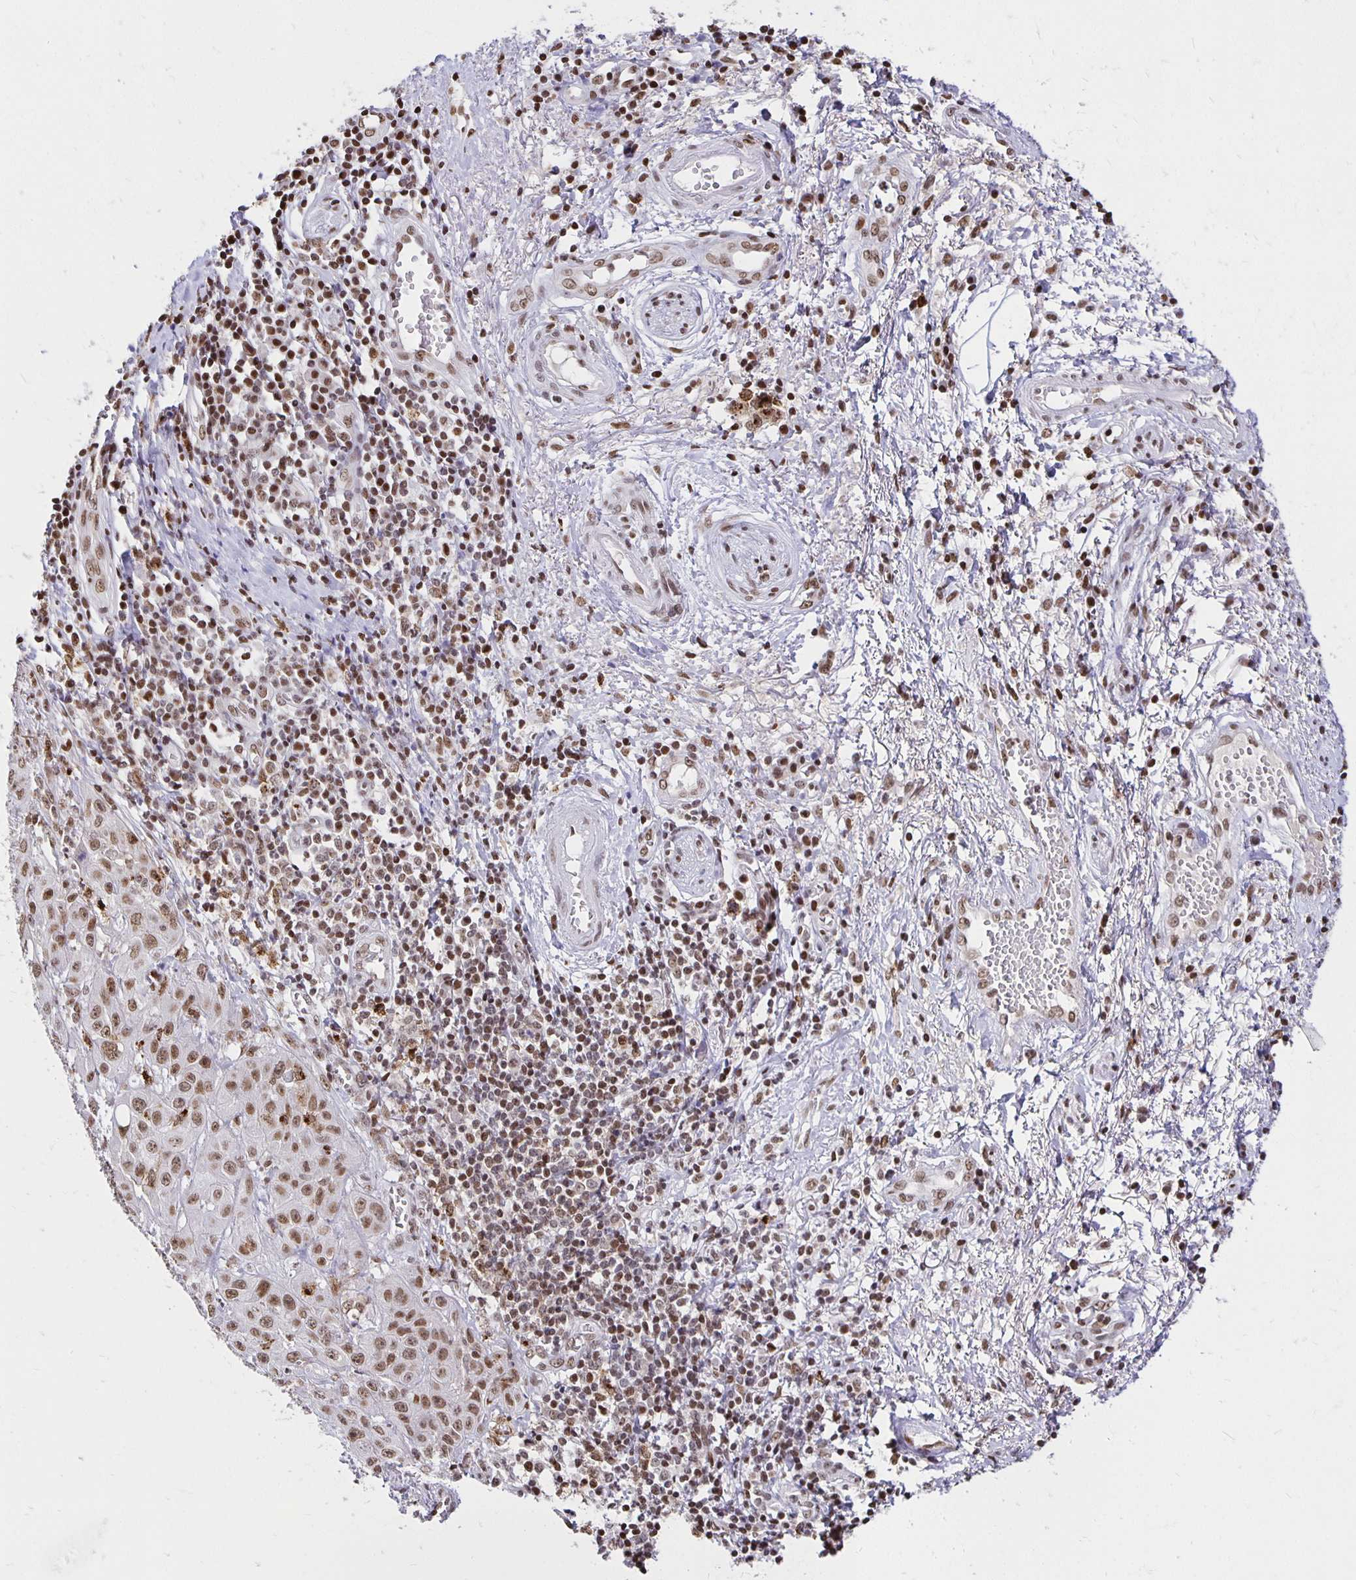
{"staining": {"intensity": "moderate", "quantity": ">75%", "location": "nuclear"}, "tissue": "skin cancer", "cell_type": "Tumor cells", "image_type": "cancer", "snomed": [{"axis": "morphology", "description": "Squamous cell carcinoma, NOS"}, {"axis": "topography", "description": "Skin"}, {"axis": "topography", "description": "Vulva"}], "caption": "DAB immunohistochemical staining of human skin cancer reveals moderate nuclear protein expression in approximately >75% of tumor cells.", "gene": "ZNF579", "patient": {"sex": "female", "age": 71}}